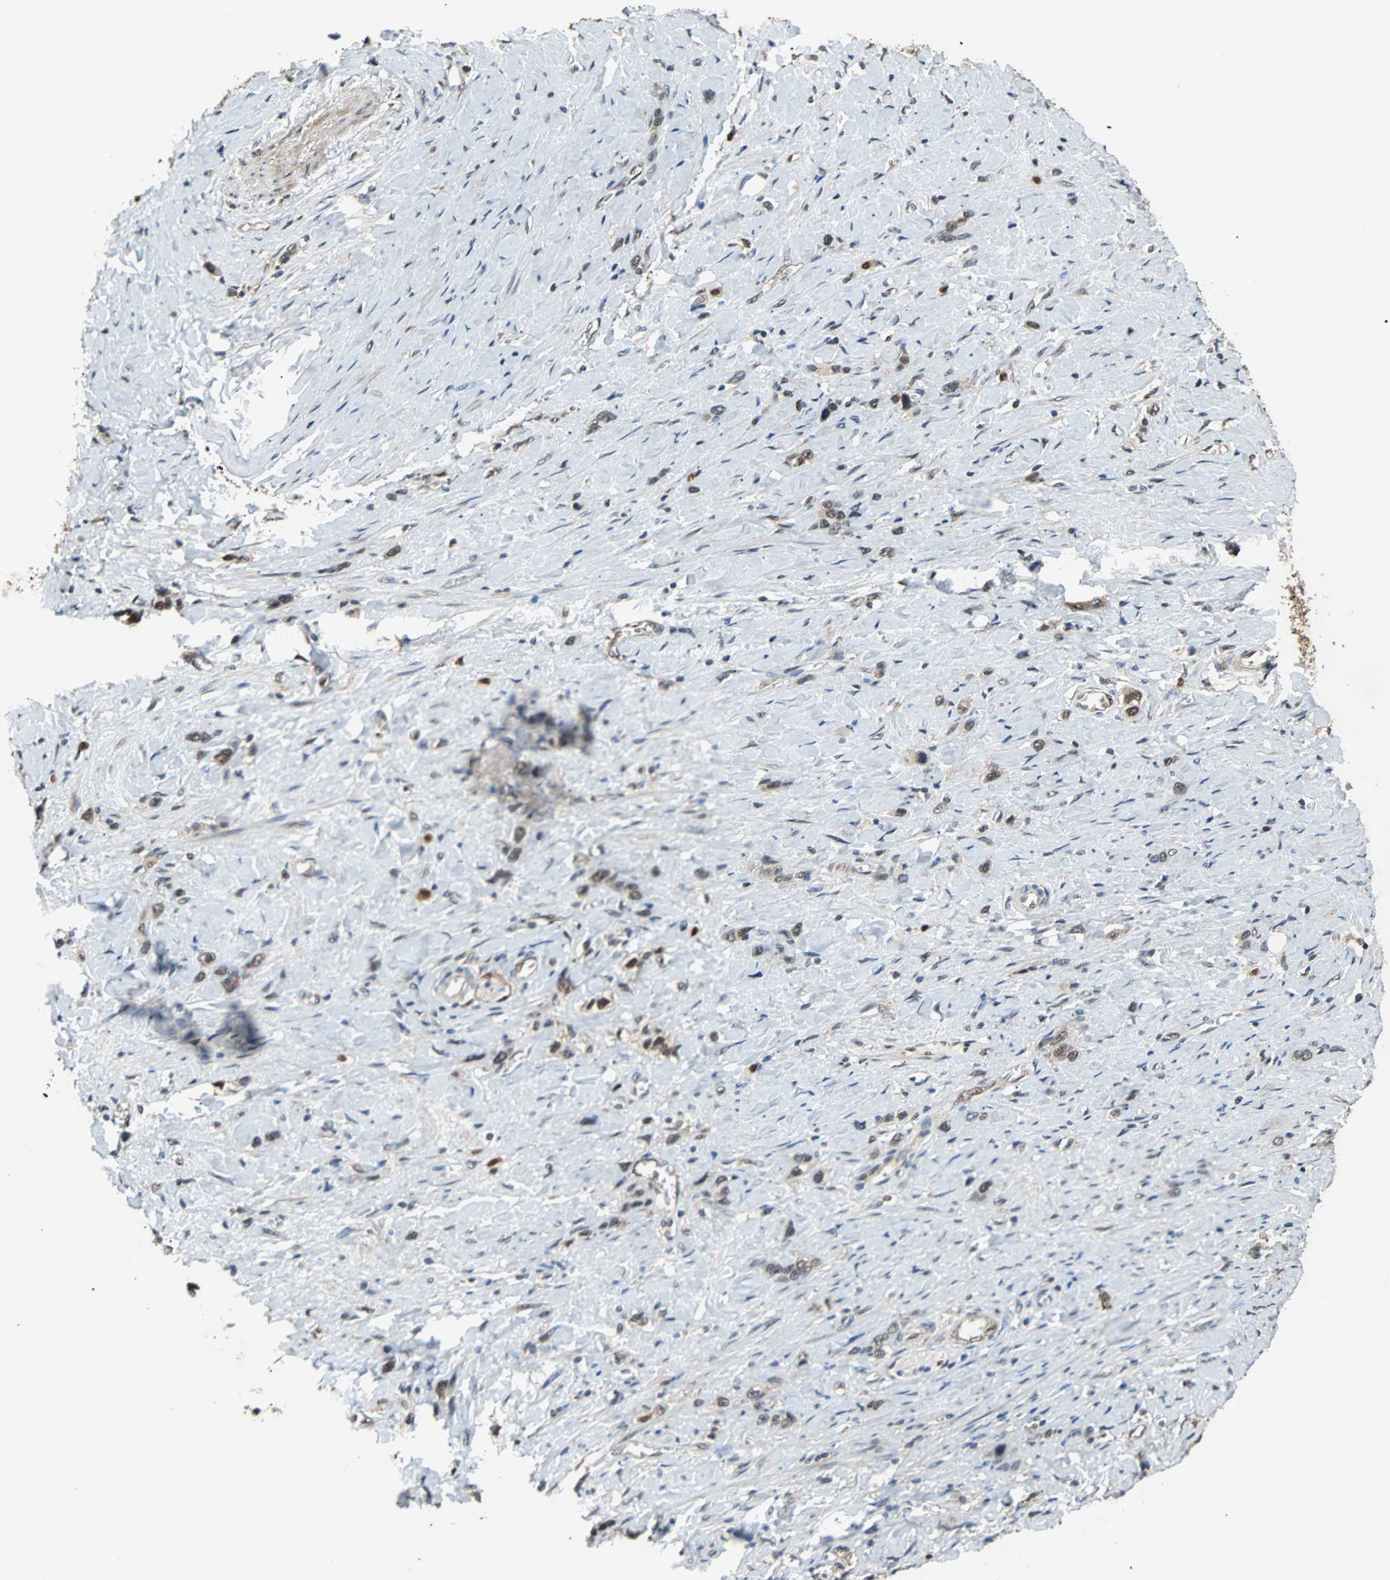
{"staining": {"intensity": "weak", "quantity": "25%-75%", "location": "cytoplasmic/membranous,nuclear"}, "tissue": "stomach cancer", "cell_type": "Tumor cells", "image_type": "cancer", "snomed": [{"axis": "morphology", "description": "Normal tissue, NOS"}, {"axis": "morphology", "description": "Adenocarcinoma, NOS"}, {"axis": "morphology", "description": "Adenocarcinoma, High grade"}, {"axis": "topography", "description": "Stomach, upper"}, {"axis": "topography", "description": "Stomach"}], "caption": "High-magnification brightfield microscopy of stomach adenocarcinoma stained with DAB (brown) and counterstained with hematoxylin (blue). tumor cells exhibit weak cytoplasmic/membranous and nuclear positivity is appreciated in approximately25%-75% of cells.", "gene": "PRDX6", "patient": {"sex": "female", "age": 65}}